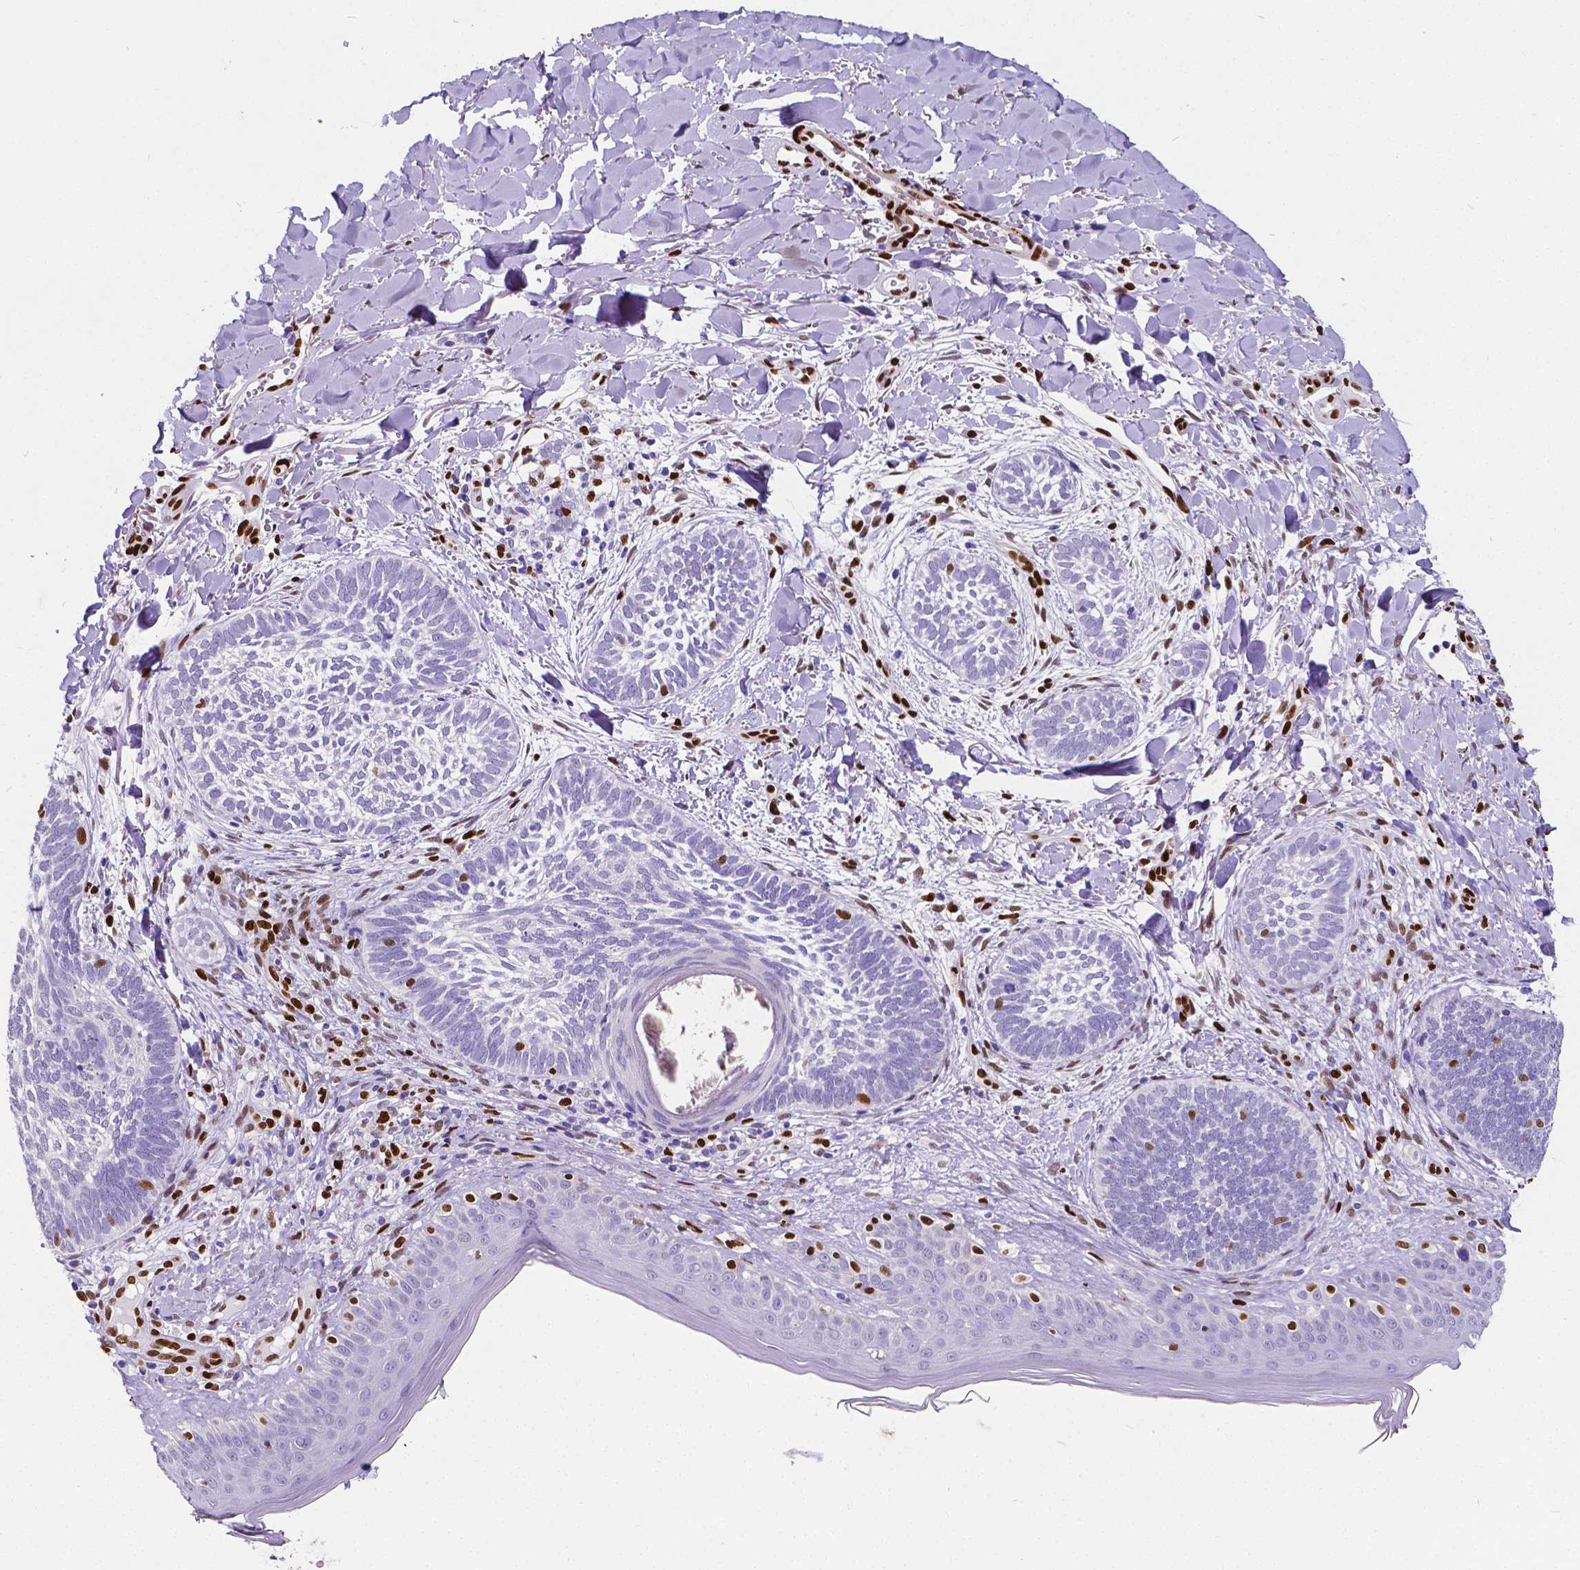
{"staining": {"intensity": "negative", "quantity": "none", "location": "none"}, "tissue": "skin cancer", "cell_type": "Tumor cells", "image_type": "cancer", "snomed": [{"axis": "morphology", "description": "Normal tissue, NOS"}, {"axis": "morphology", "description": "Basal cell carcinoma"}, {"axis": "topography", "description": "Skin"}], "caption": "The histopathology image displays no staining of tumor cells in basal cell carcinoma (skin).", "gene": "MEF2C", "patient": {"sex": "male", "age": 46}}